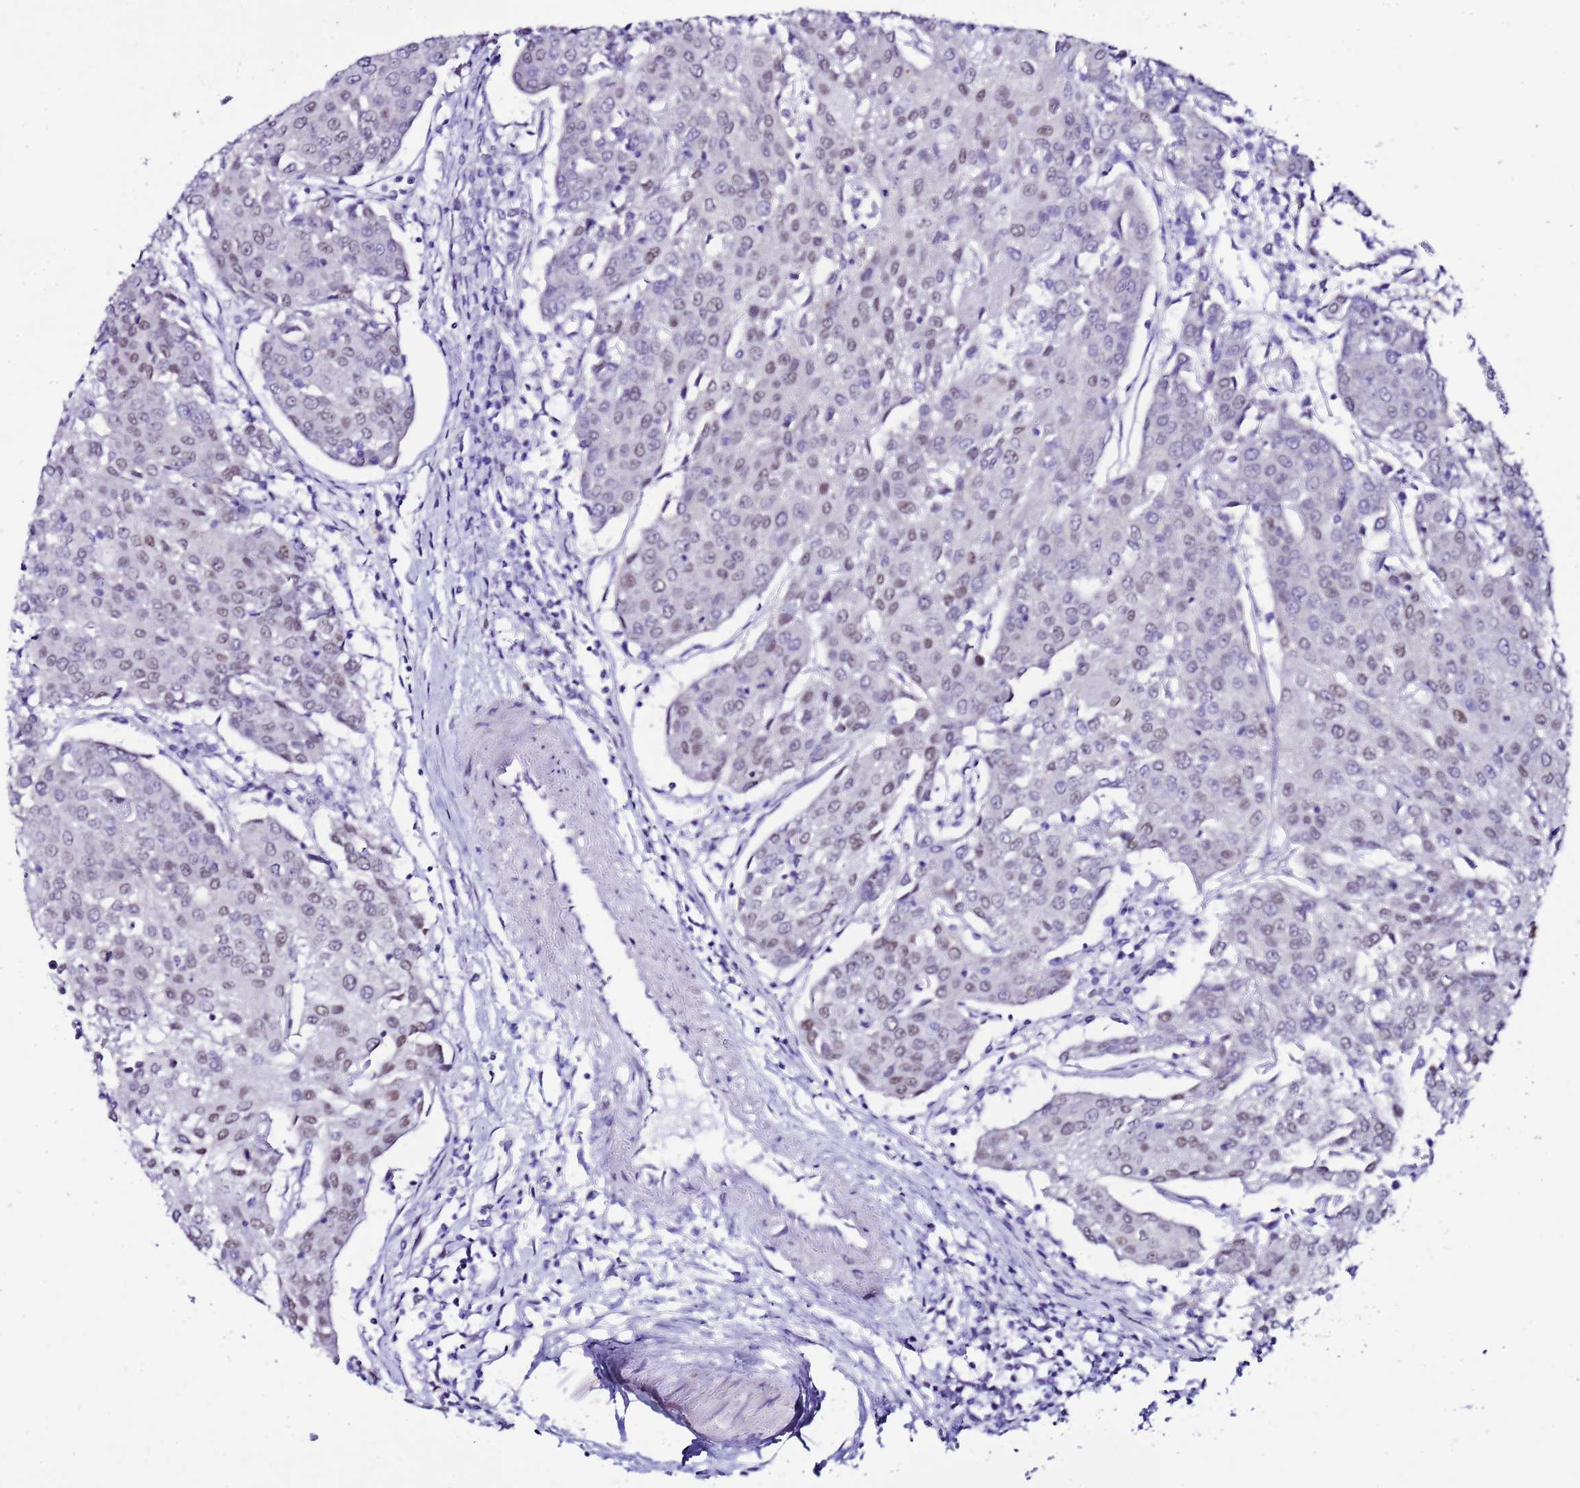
{"staining": {"intensity": "weak", "quantity": "25%-75%", "location": "nuclear"}, "tissue": "urothelial cancer", "cell_type": "Tumor cells", "image_type": "cancer", "snomed": [{"axis": "morphology", "description": "Urothelial carcinoma, High grade"}, {"axis": "topography", "description": "Urinary bladder"}], "caption": "The immunohistochemical stain shows weak nuclear expression in tumor cells of high-grade urothelial carcinoma tissue. Immunohistochemistry (ihc) stains the protein in brown and the nuclei are stained blue.", "gene": "BCL7A", "patient": {"sex": "female", "age": 85}}